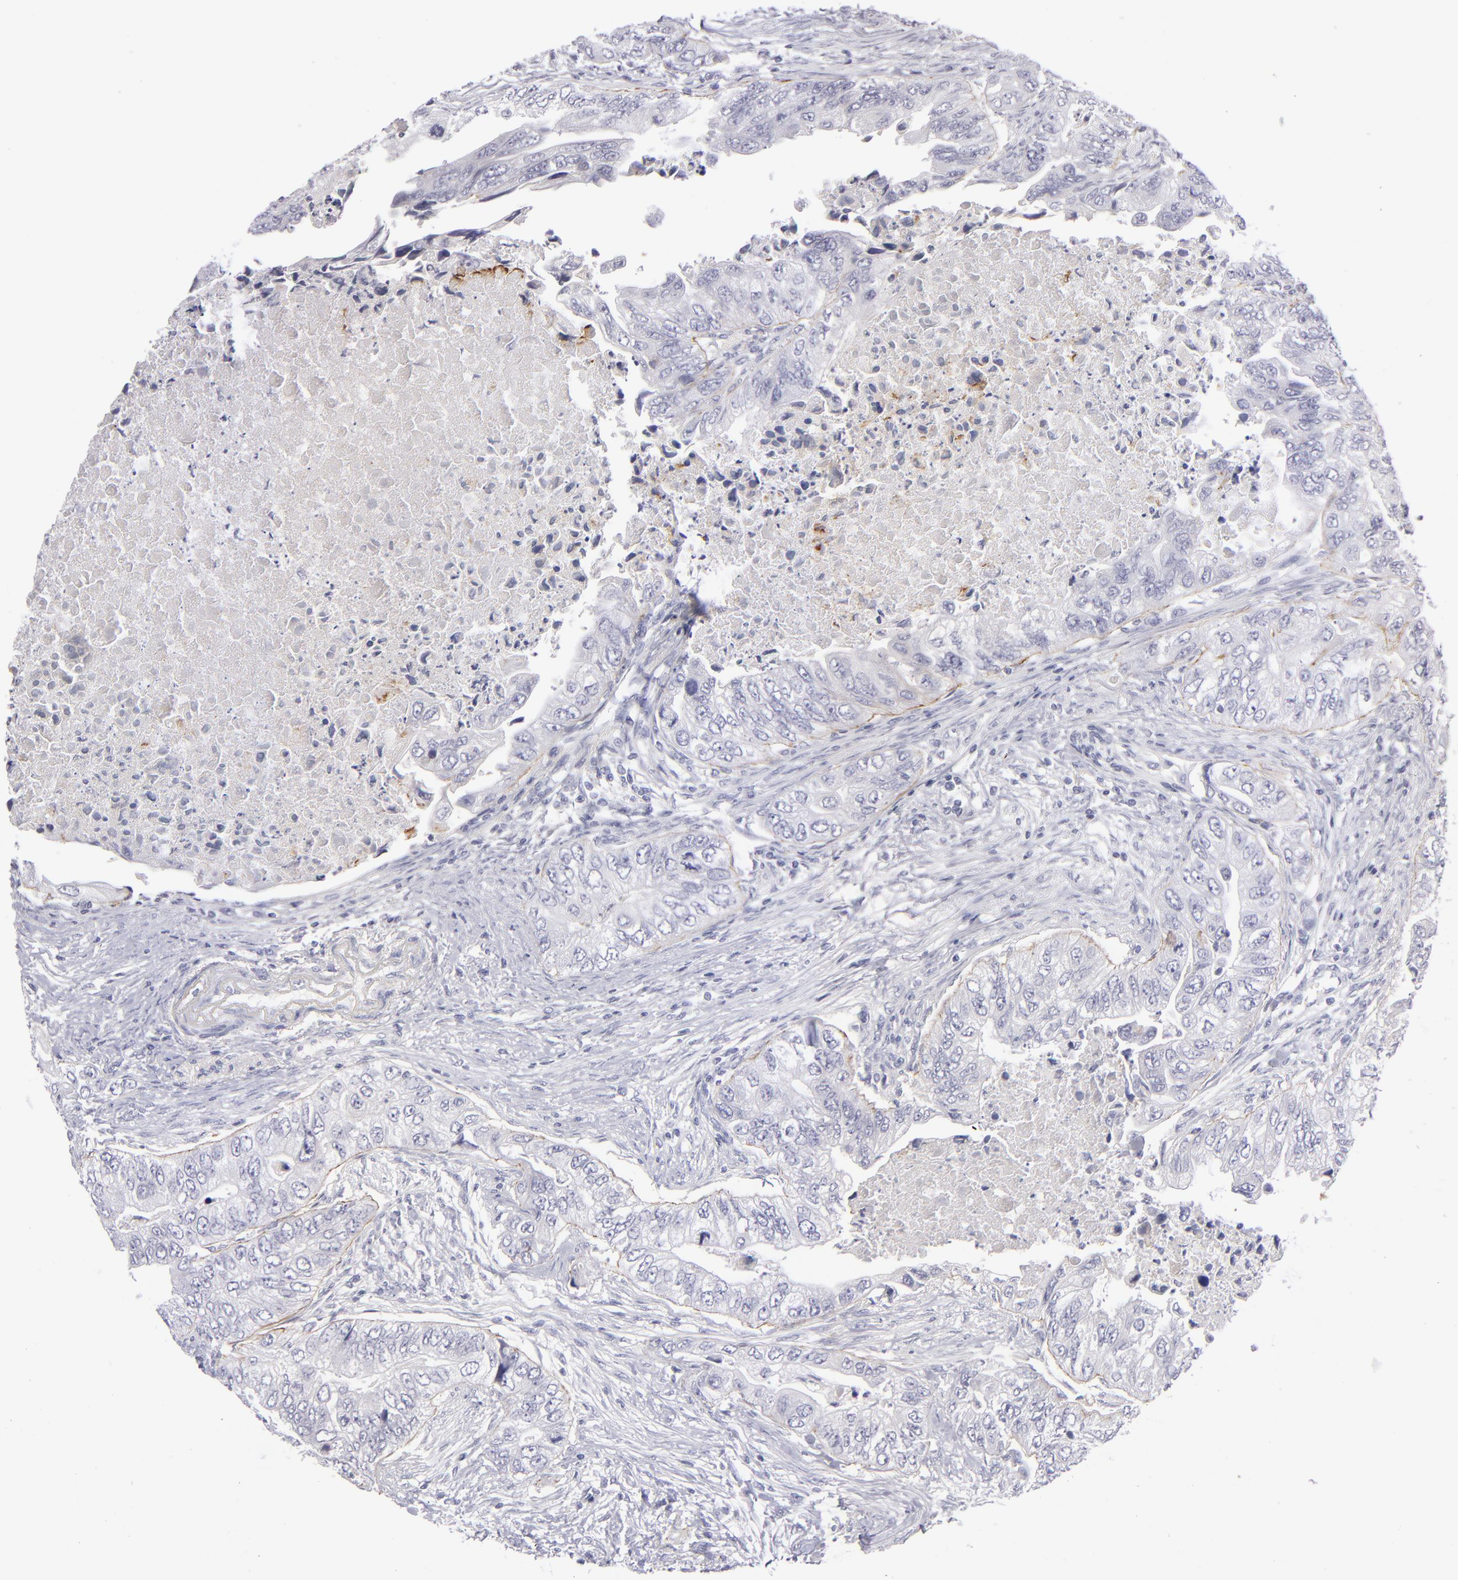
{"staining": {"intensity": "negative", "quantity": "none", "location": "none"}, "tissue": "colorectal cancer", "cell_type": "Tumor cells", "image_type": "cancer", "snomed": [{"axis": "morphology", "description": "Adenocarcinoma, NOS"}, {"axis": "topography", "description": "Colon"}], "caption": "A micrograph of adenocarcinoma (colorectal) stained for a protein exhibits no brown staining in tumor cells.", "gene": "ITGB4", "patient": {"sex": "female", "age": 11}}